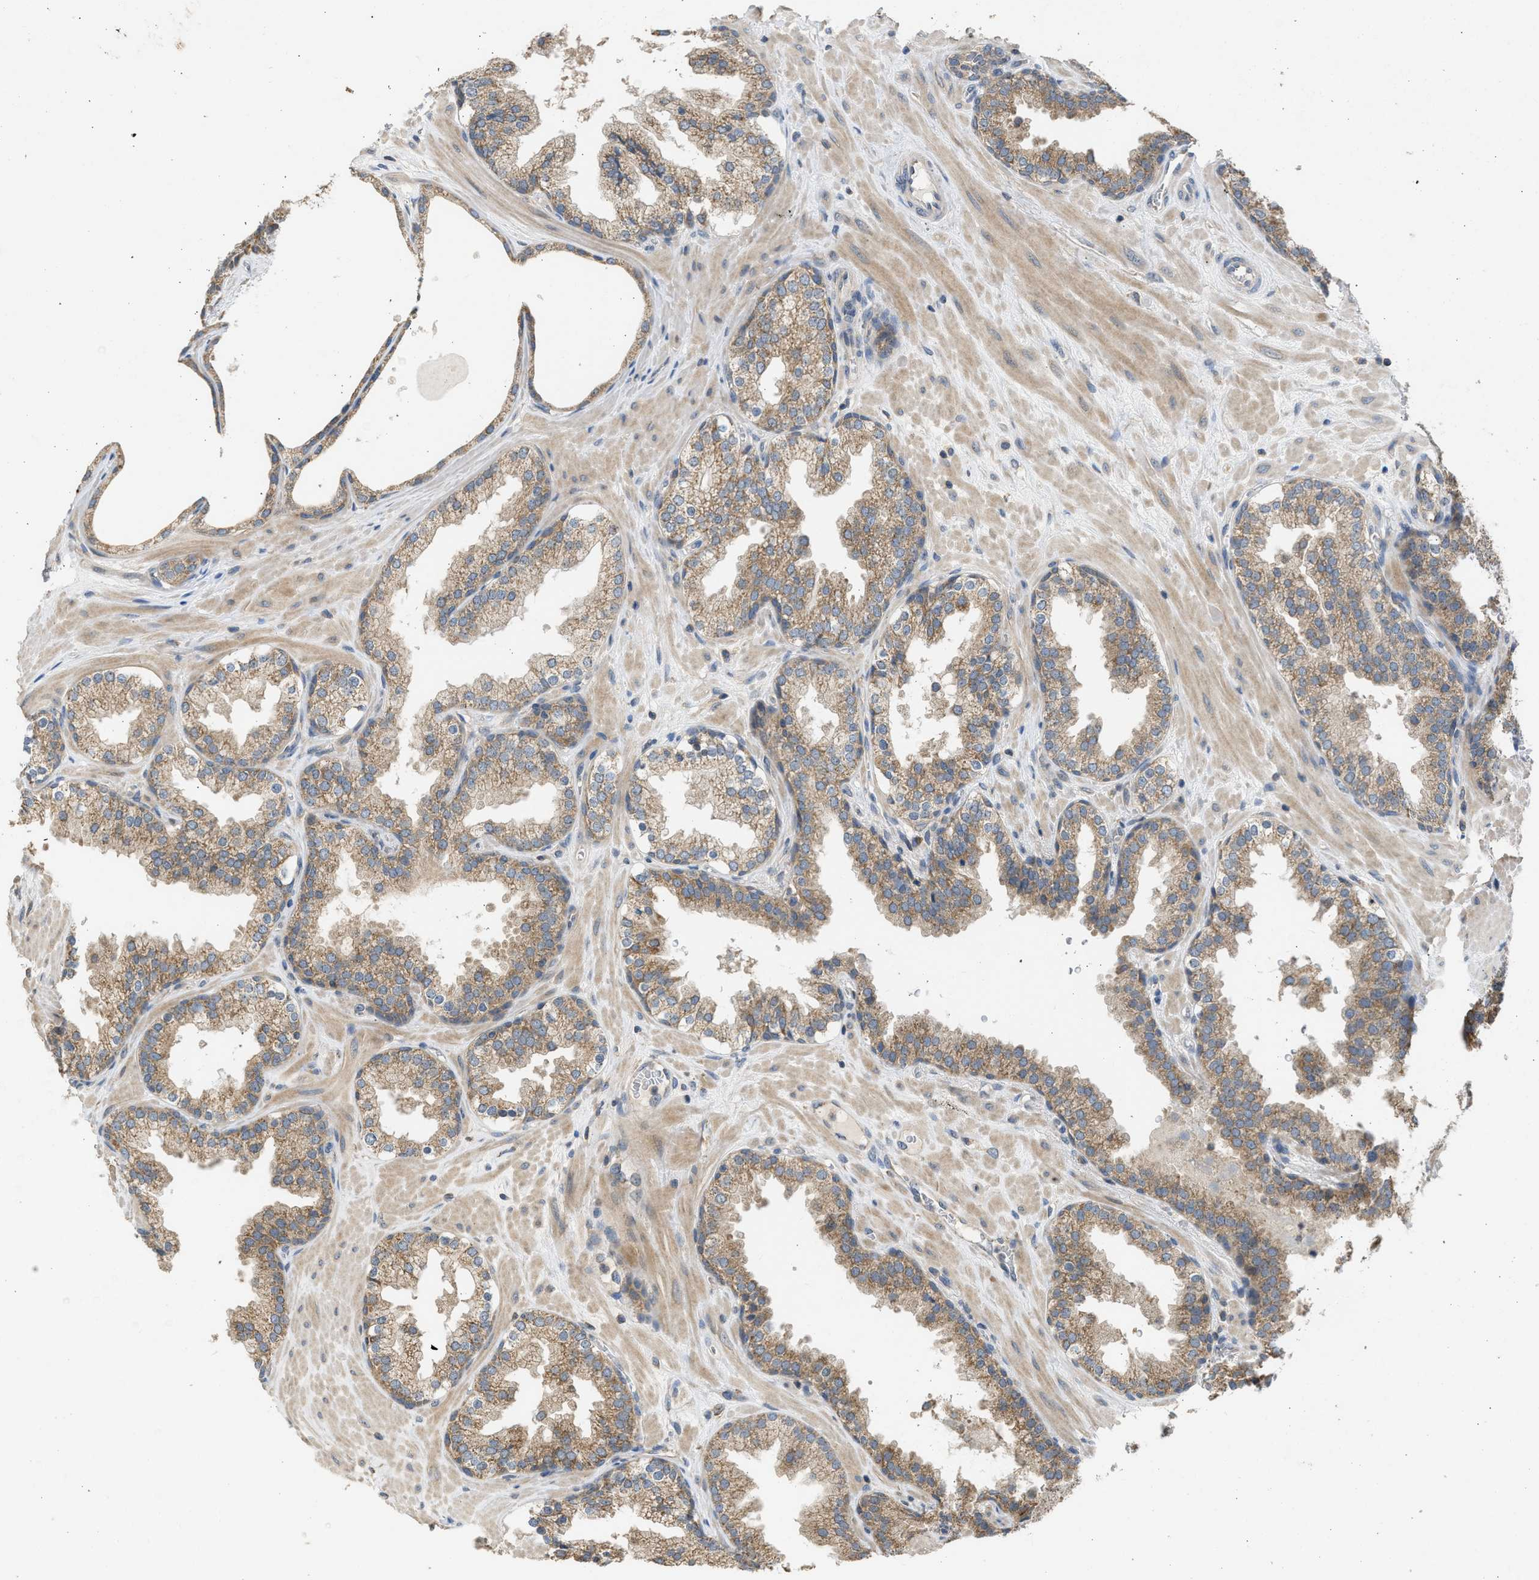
{"staining": {"intensity": "weak", "quantity": ">75%", "location": "cytoplasmic/membranous"}, "tissue": "prostate", "cell_type": "Glandular cells", "image_type": "normal", "snomed": [{"axis": "morphology", "description": "Normal tissue, NOS"}, {"axis": "topography", "description": "Prostate"}], "caption": "Weak cytoplasmic/membranous positivity is appreciated in about >75% of glandular cells in normal prostate.", "gene": "CYP1A1", "patient": {"sex": "male", "age": 51}}